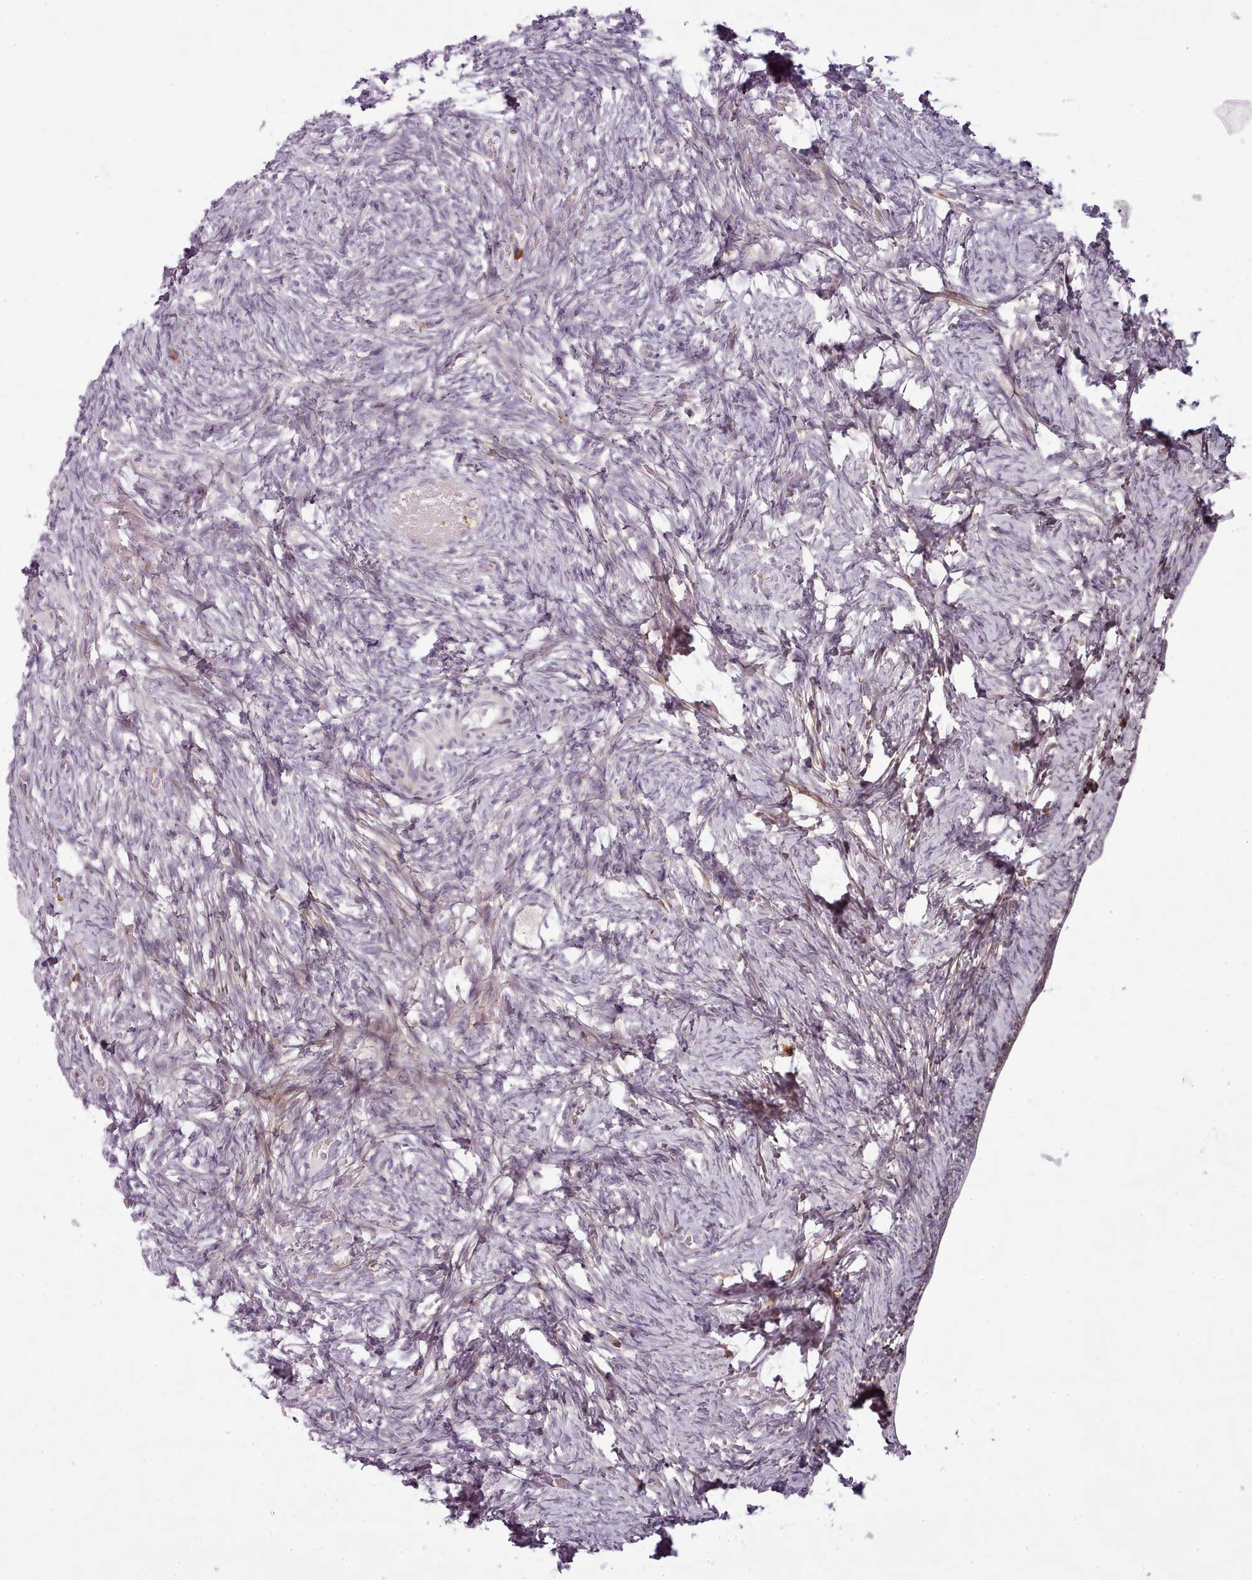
{"staining": {"intensity": "negative", "quantity": "none", "location": "none"}, "tissue": "ovary", "cell_type": "Follicle cells", "image_type": "normal", "snomed": [{"axis": "morphology", "description": "Adenocarcinoma, NOS"}, {"axis": "topography", "description": "Endometrium"}], "caption": "Follicle cells show no significant protein expression in benign ovary.", "gene": "ZNF583", "patient": {"sex": "female", "age": 32}}